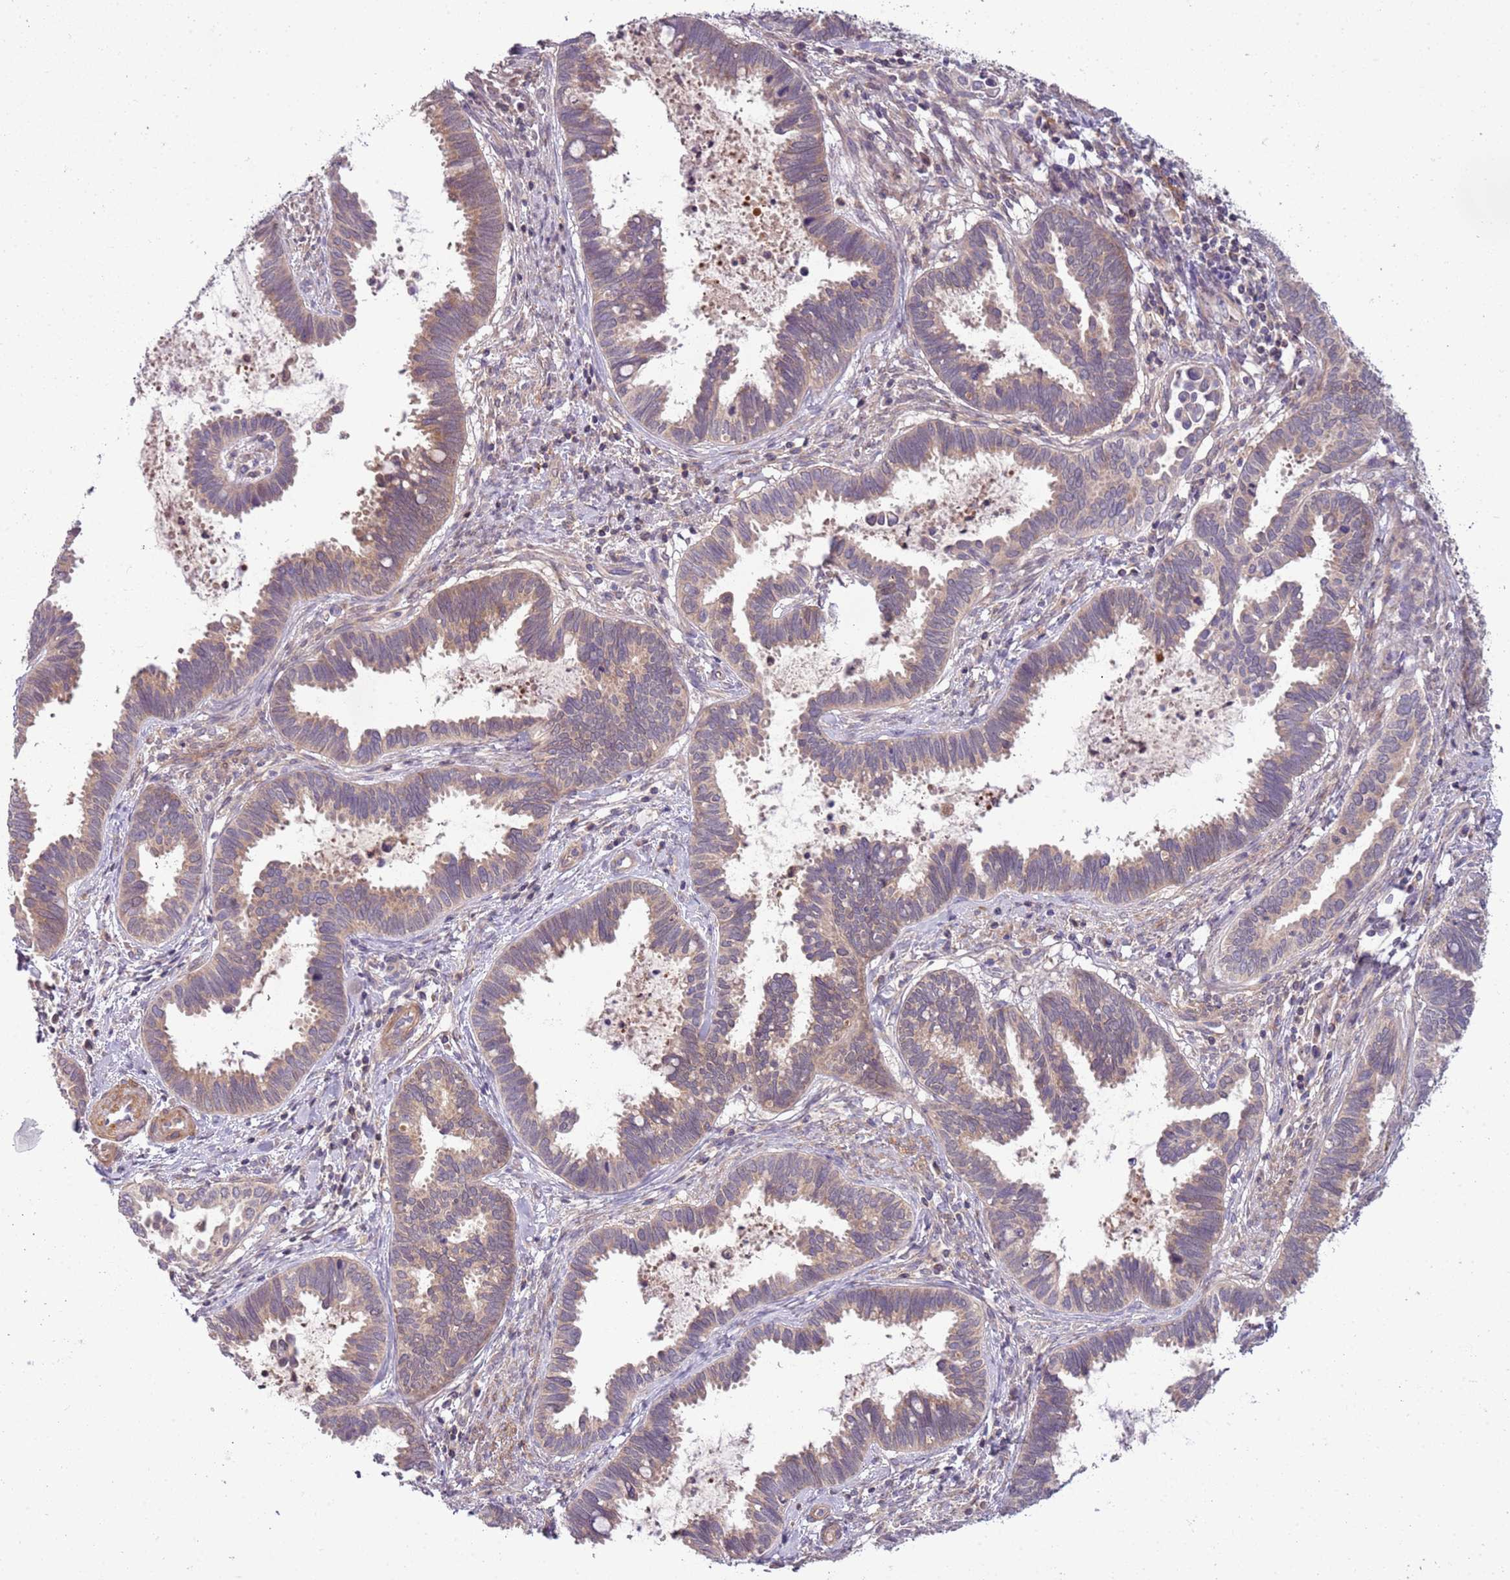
{"staining": {"intensity": "weak", "quantity": ">75%", "location": "cytoplasmic/membranous"}, "tissue": "cervical cancer", "cell_type": "Tumor cells", "image_type": "cancer", "snomed": [{"axis": "morphology", "description": "Adenocarcinoma, NOS"}, {"axis": "topography", "description": "Cervix"}], "caption": "Brown immunohistochemical staining in cervical adenocarcinoma reveals weak cytoplasmic/membranous positivity in approximately >75% of tumor cells.", "gene": "DTD2", "patient": {"sex": "female", "age": 37}}